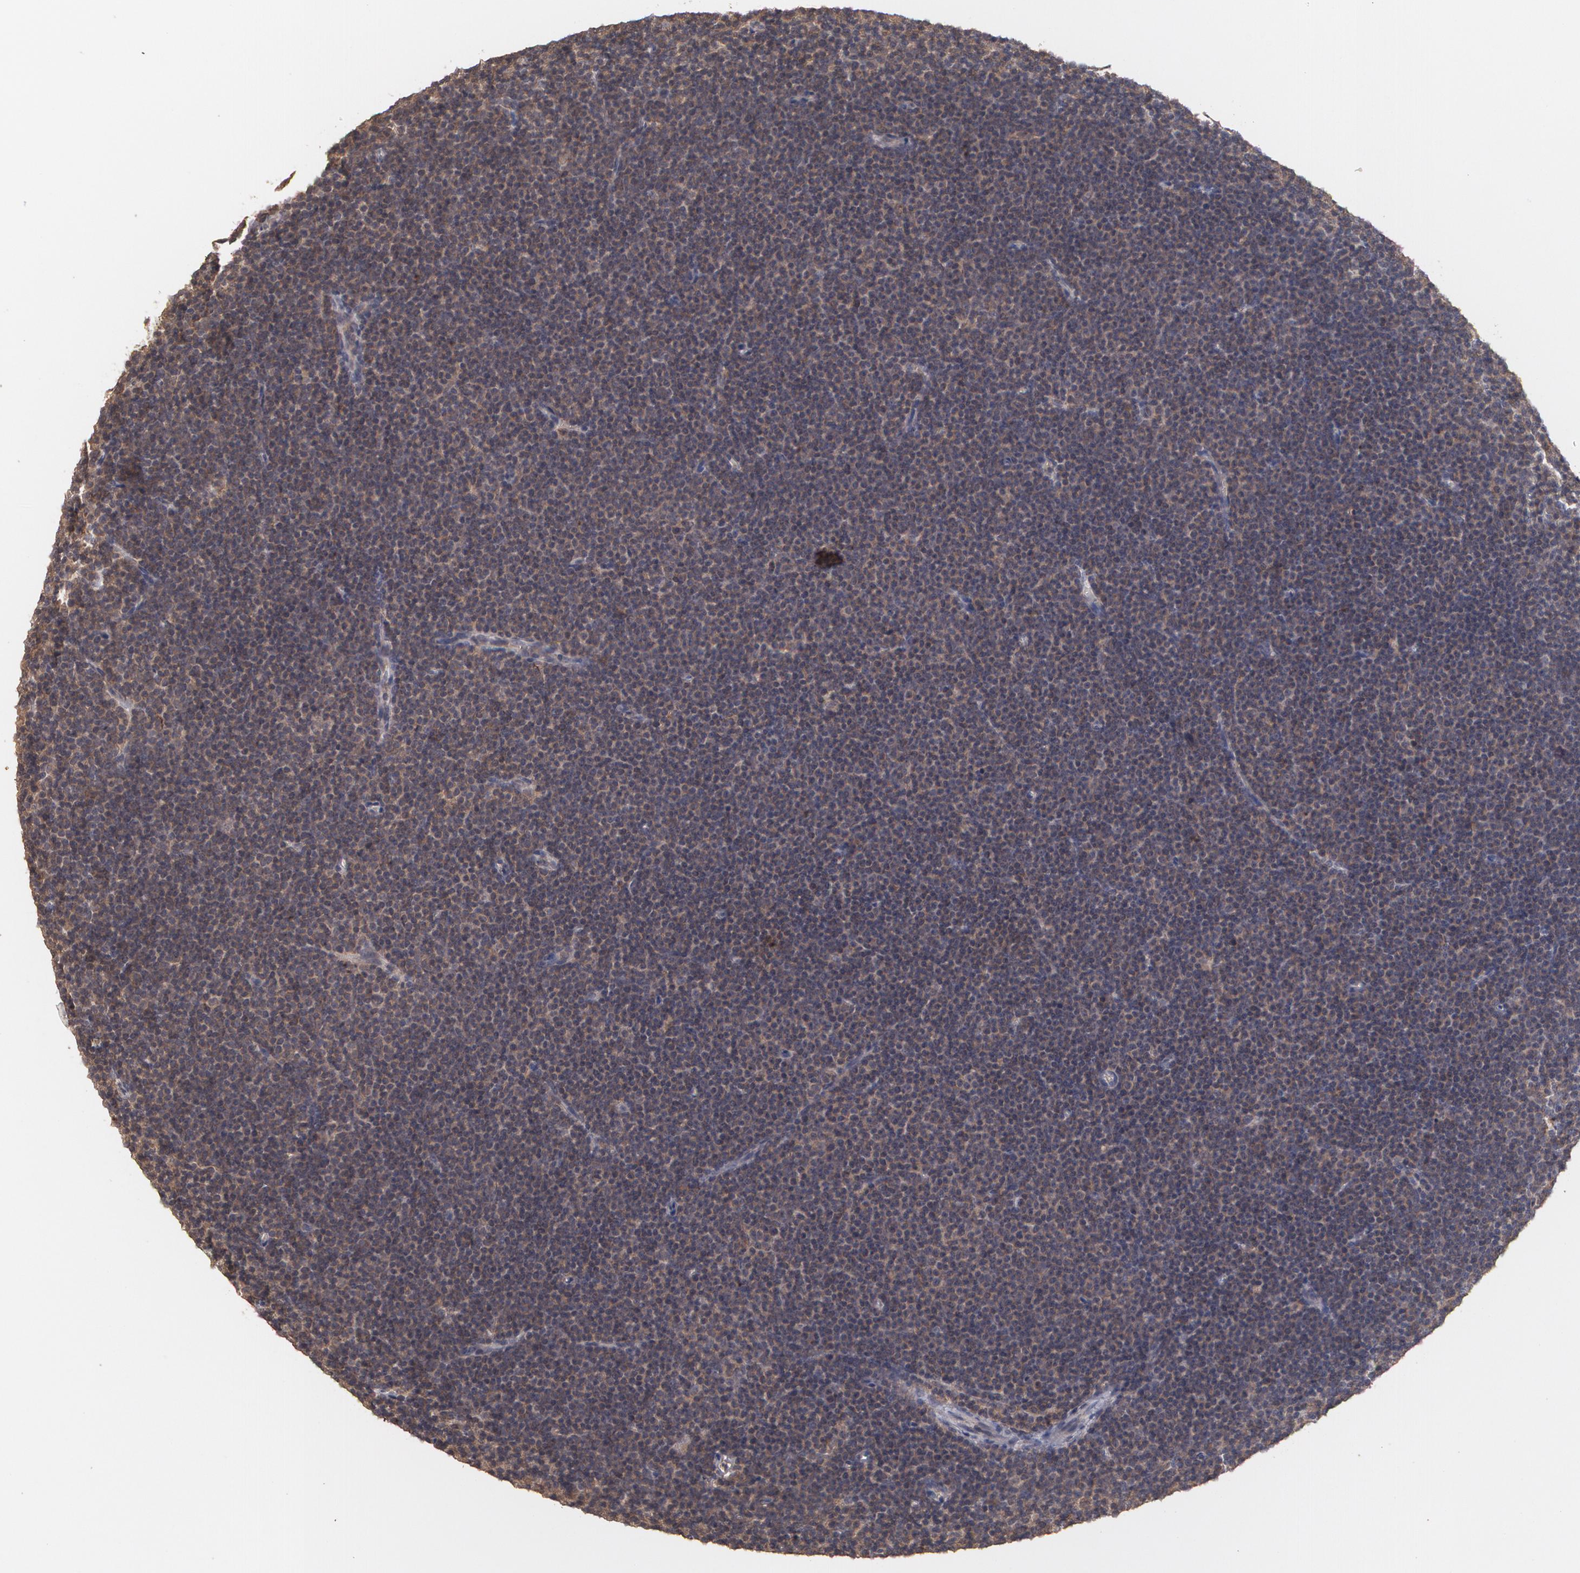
{"staining": {"intensity": "moderate", "quantity": ">75%", "location": "cytoplasmic/membranous"}, "tissue": "lymphoma", "cell_type": "Tumor cells", "image_type": "cancer", "snomed": [{"axis": "morphology", "description": "Malignant lymphoma, non-Hodgkin's type, Low grade"}, {"axis": "topography", "description": "Lymph node"}], "caption": "DAB immunohistochemical staining of lymphoma reveals moderate cytoplasmic/membranous protein staining in about >75% of tumor cells.", "gene": "ARF6", "patient": {"sex": "female", "age": 73}}